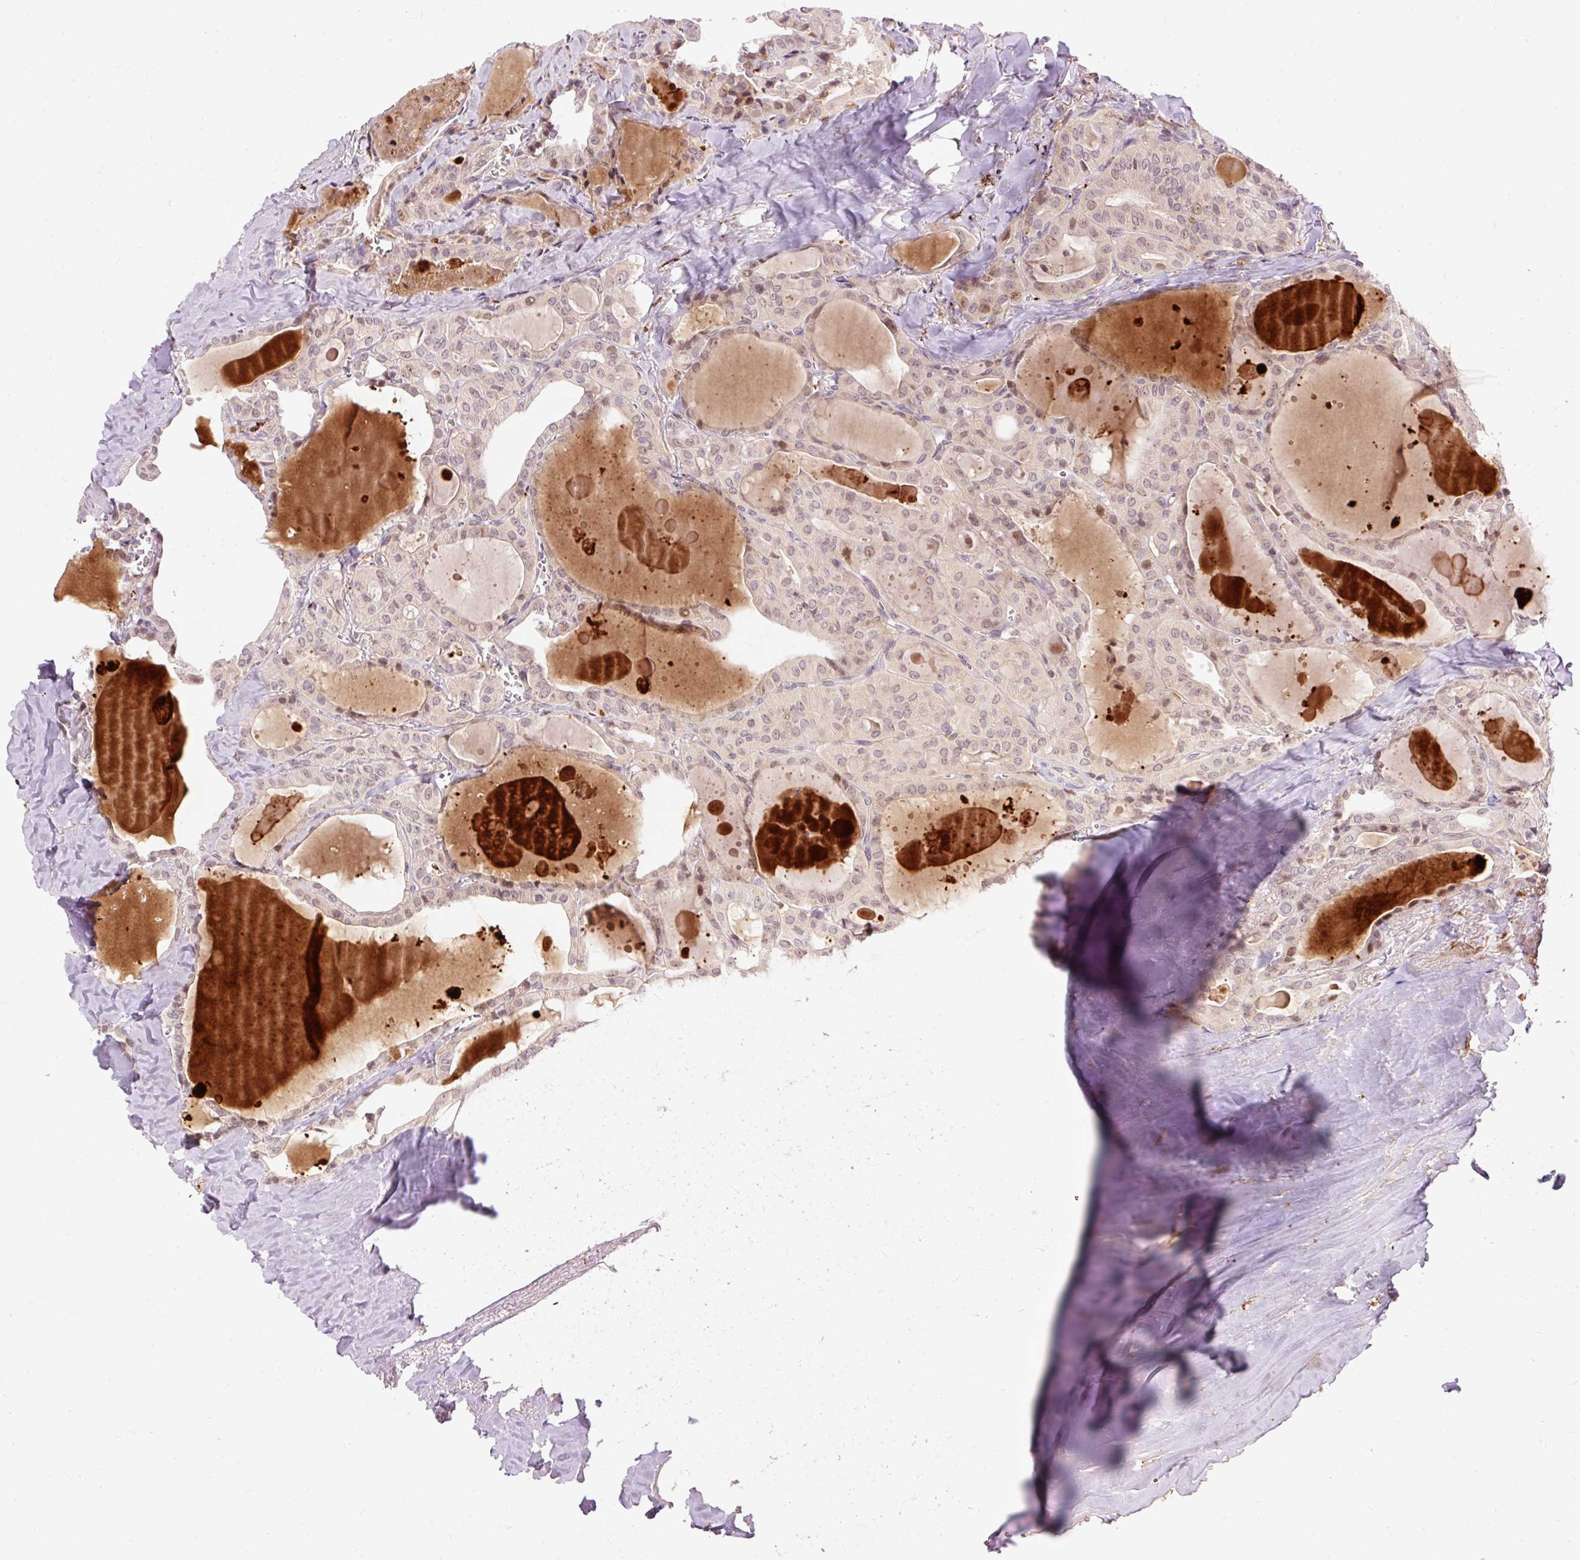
{"staining": {"intensity": "weak", "quantity": "25%-75%", "location": "cytoplasmic/membranous,nuclear"}, "tissue": "thyroid cancer", "cell_type": "Tumor cells", "image_type": "cancer", "snomed": [{"axis": "morphology", "description": "Papillary adenocarcinoma, NOS"}, {"axis": "topography", "description": "Thyroid gland"}], "caption": "Weak cytoplasmic/membranous and nuclear protein staining is present in approximately 25%-75% of tumor cells in thyroid papillary adenocarcinoma.", "gene": "CEBPZ", "patient": {"sex": "male", "age": 52}}